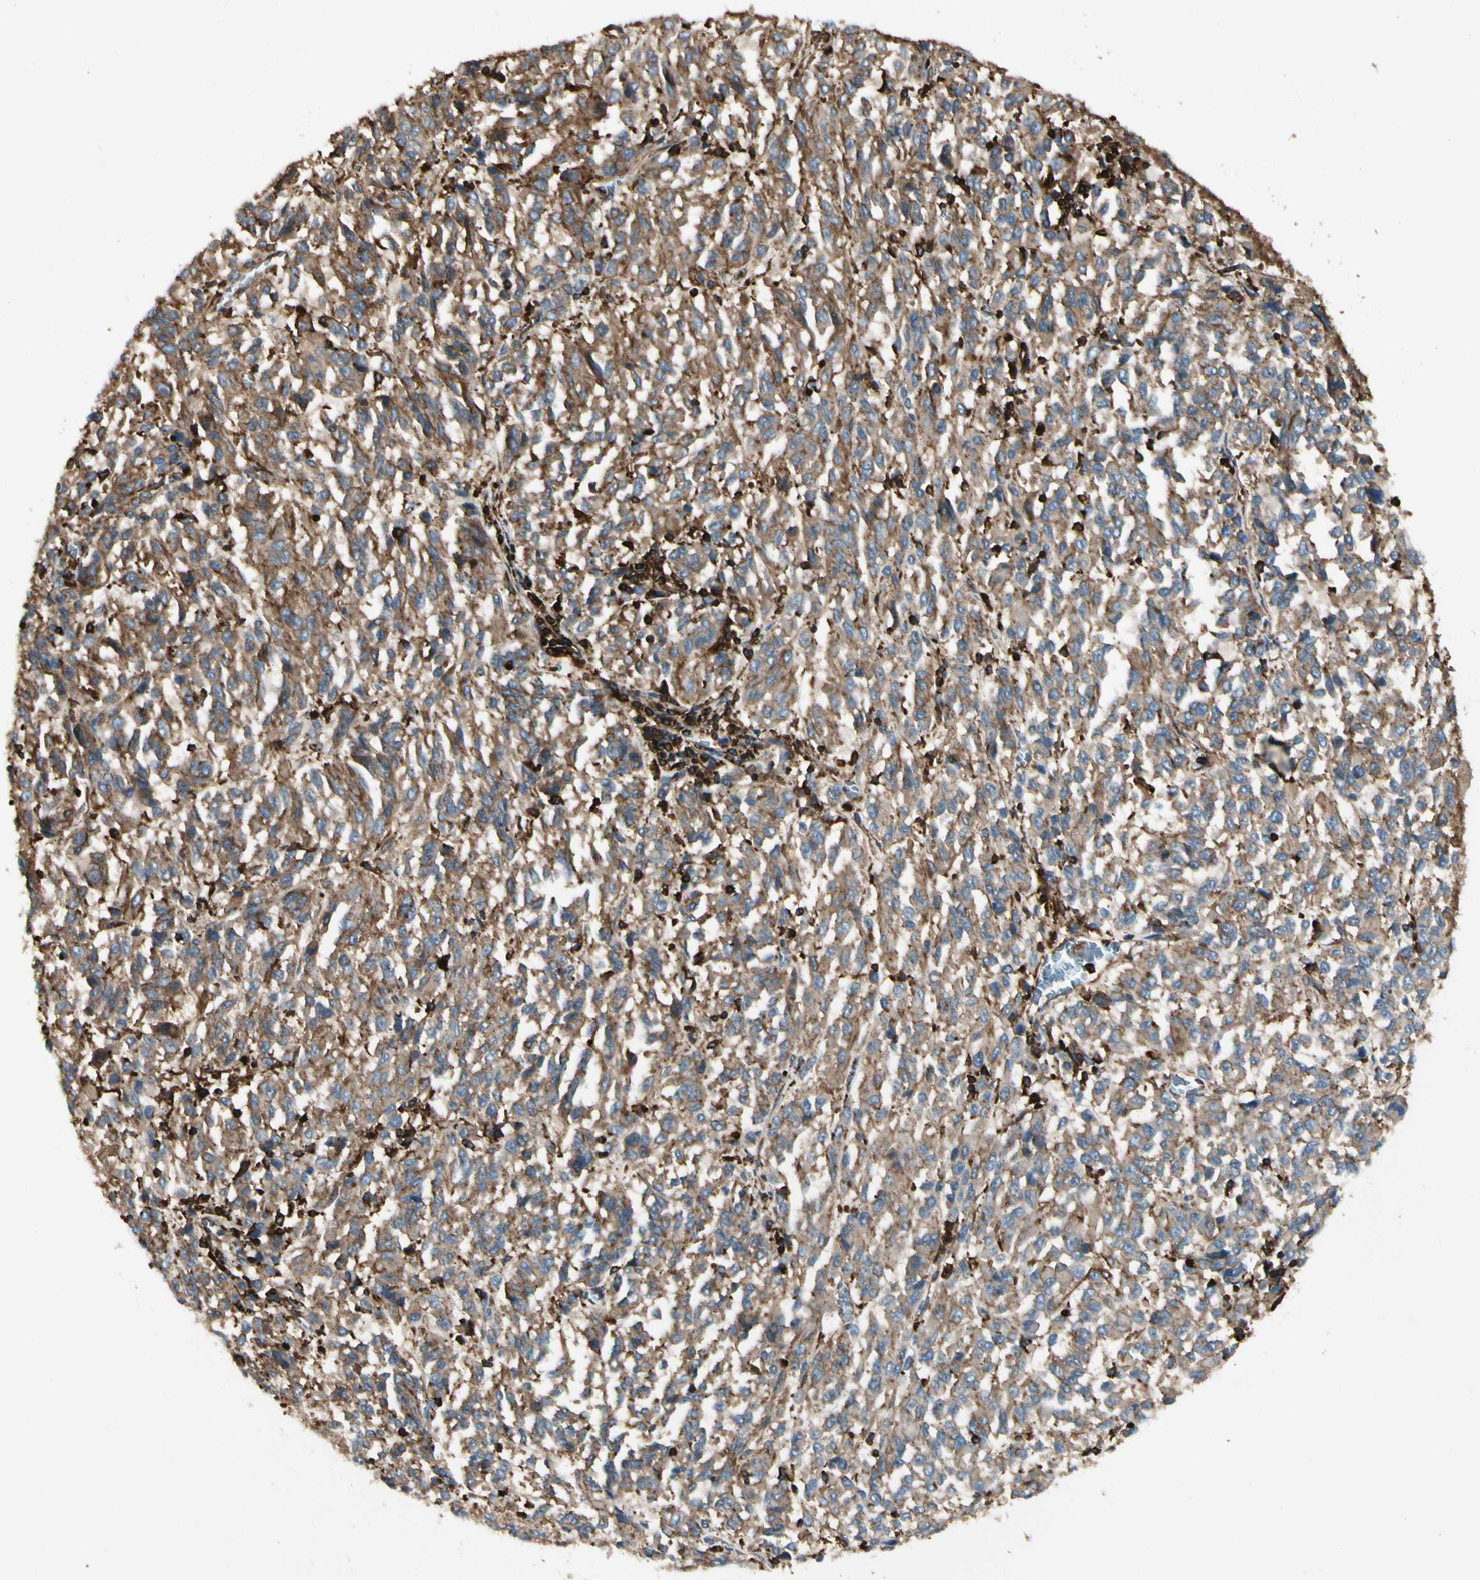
{"staining": {"intensity": "moderate", "quantity": ">75%", "location": "cytoplasmic/membranous"}, "tissue": "melanoma", "cell_type": "Tumor cells", "image_type": "cancer", "snomed": [{"axis": "morphology", "description": "Malignant melanoma, Metastatic site"}, {"axis": "topography", "description": "Lung"}], "caption": "Tumor cells show moderate cytoplasmic/membranous staining in about >75% of cells in melanoma.", "gene": "ARPC2", "patient": {"sex": "male", "age": 64}}